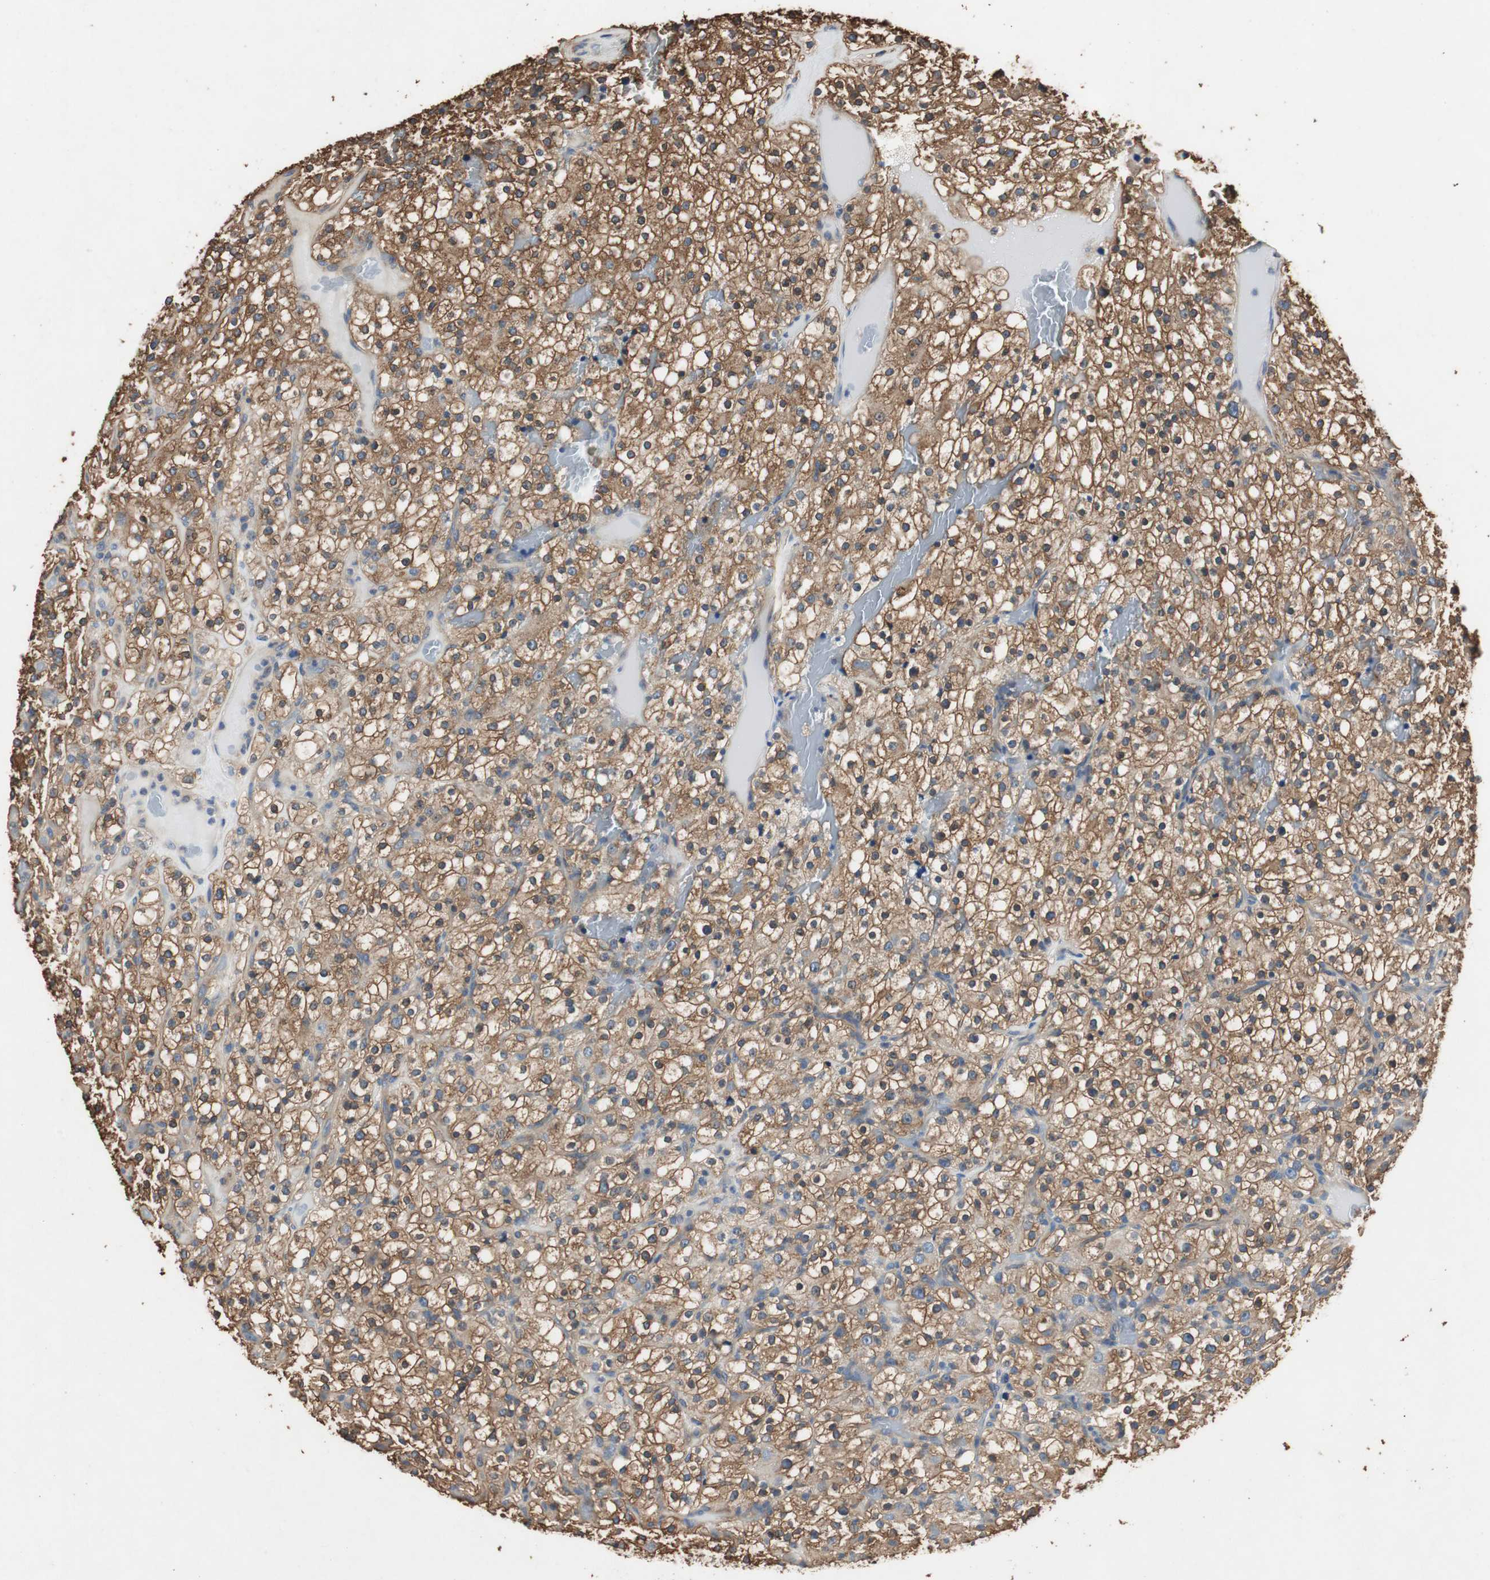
{"staining": {"intensity": "strong", "quantity": ">75%", "location": "cytoplasmic/membranous"}, "tissue": "renal cancer", "cell_type": "Tumor cells", "image_type": "cancer", "snomed": [{"axis": "morphology", "description": "Normal tissue, NOS"}, {"axis": "morphology", "description": "Adenocarcinoma, NOS"}, {"axis": "topography", "description": "Kidney"}], "caption": "Immunohistochemical staining of renal cancer (adenocarcinoma) shows high levels of strong cytoplasmic/membranous expression in about >75% of tumor cells.", "gene": "TNFRSF14", "patient": {"sex": "female", "age": 72}}